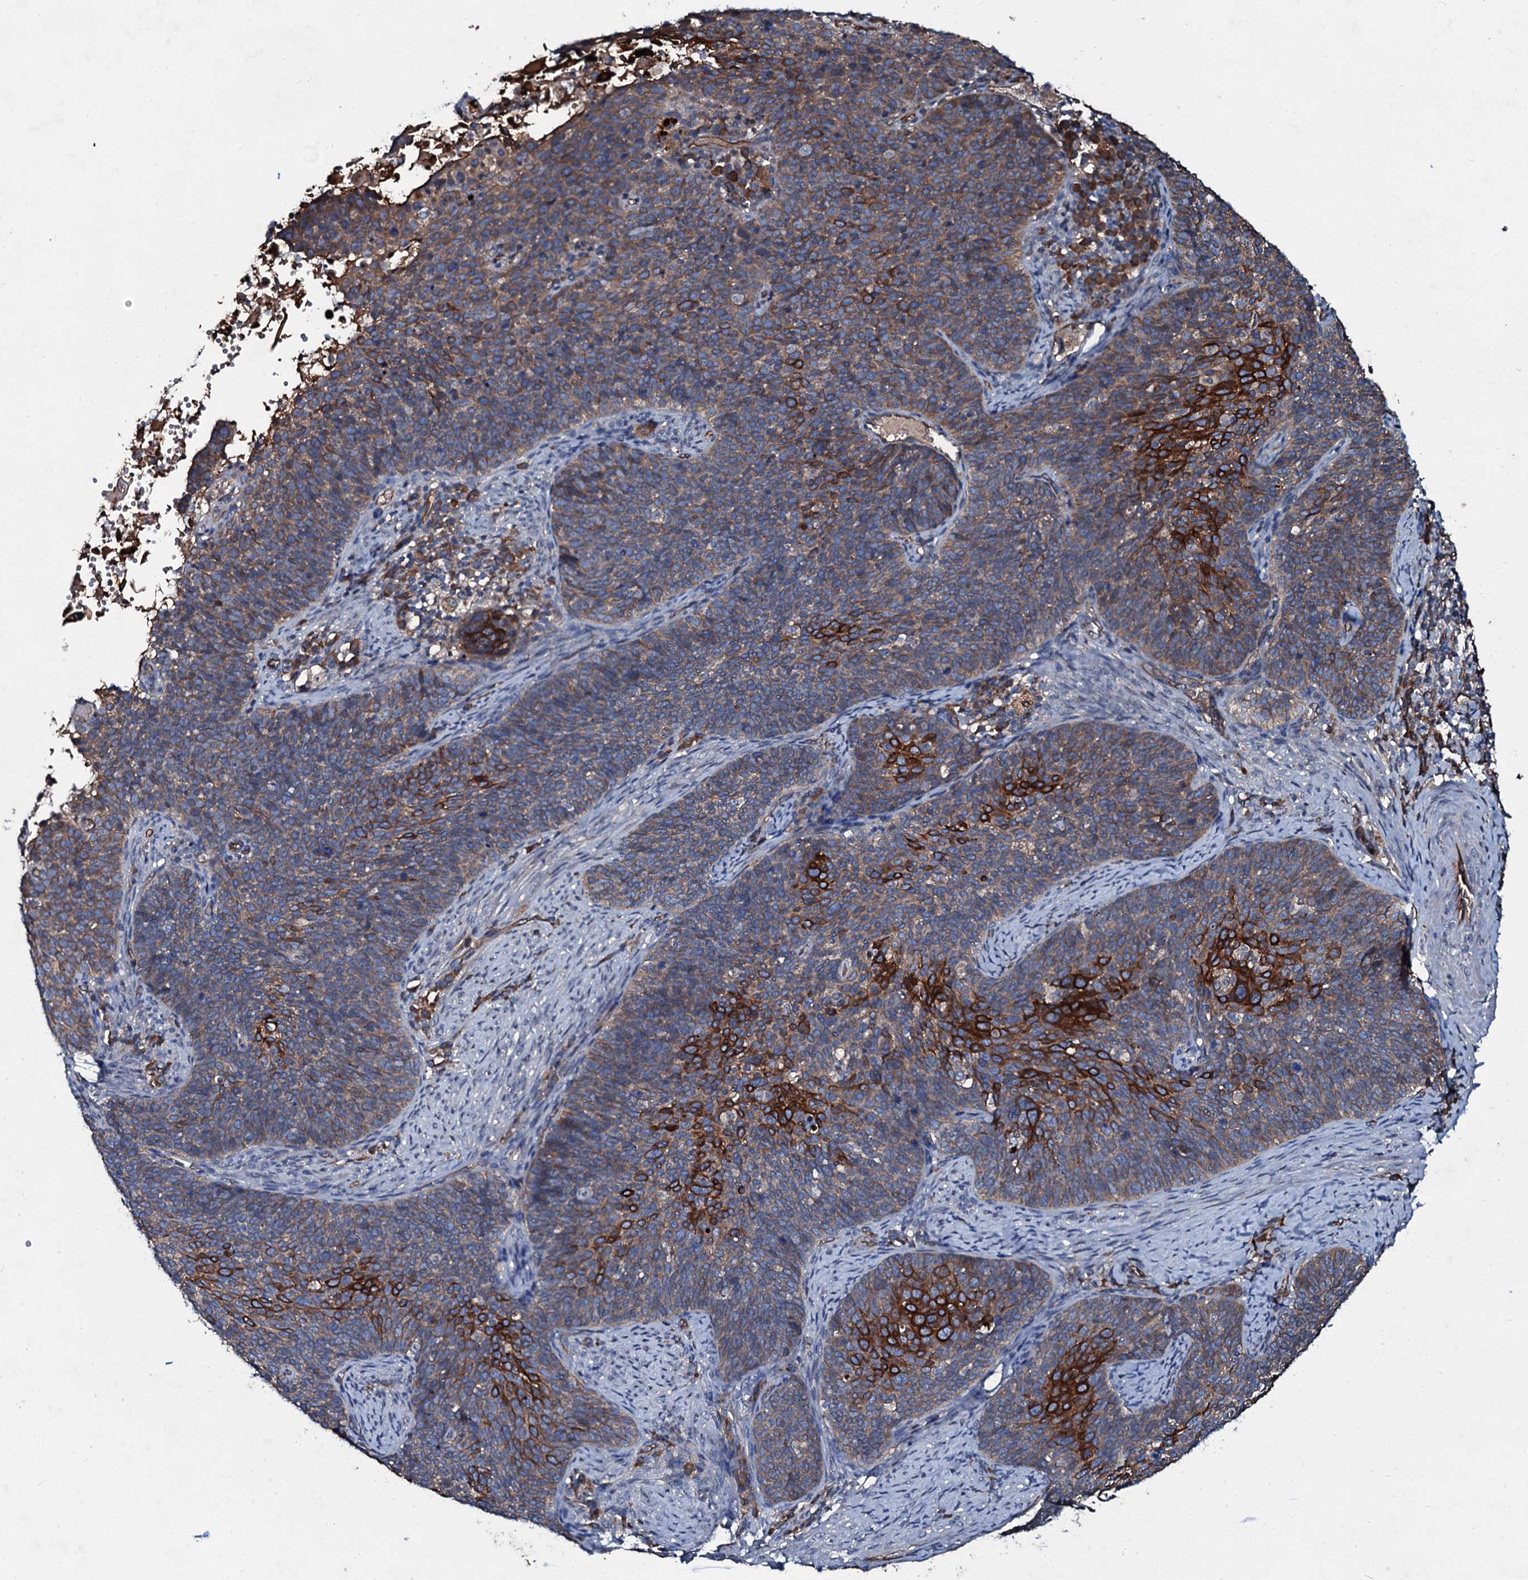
{"staining": {"intensity": "strong", "quantity": "25%-75%", "location": "cytoplasmic/membranous"}, "tissue": "cervical cancer", "cell_type": "Tumor cells", "image_type": "cancer", "snomed": [{"axis": "morphology", "description": "Normal tissue, NOS"}, {"axis": "morphology", "description": "Squamous cell carcinoma, NOS"}, {"axis": "topography", "description": "Cervix"}], "caption": "Human cervical cancer stained with a brown dye reveals strong cytoplasmic/membranous positive expression in approximately 25%-75% of tumor cells.", "gene": "DMAC2", "patient": {"sex": "female", "age": 39}}